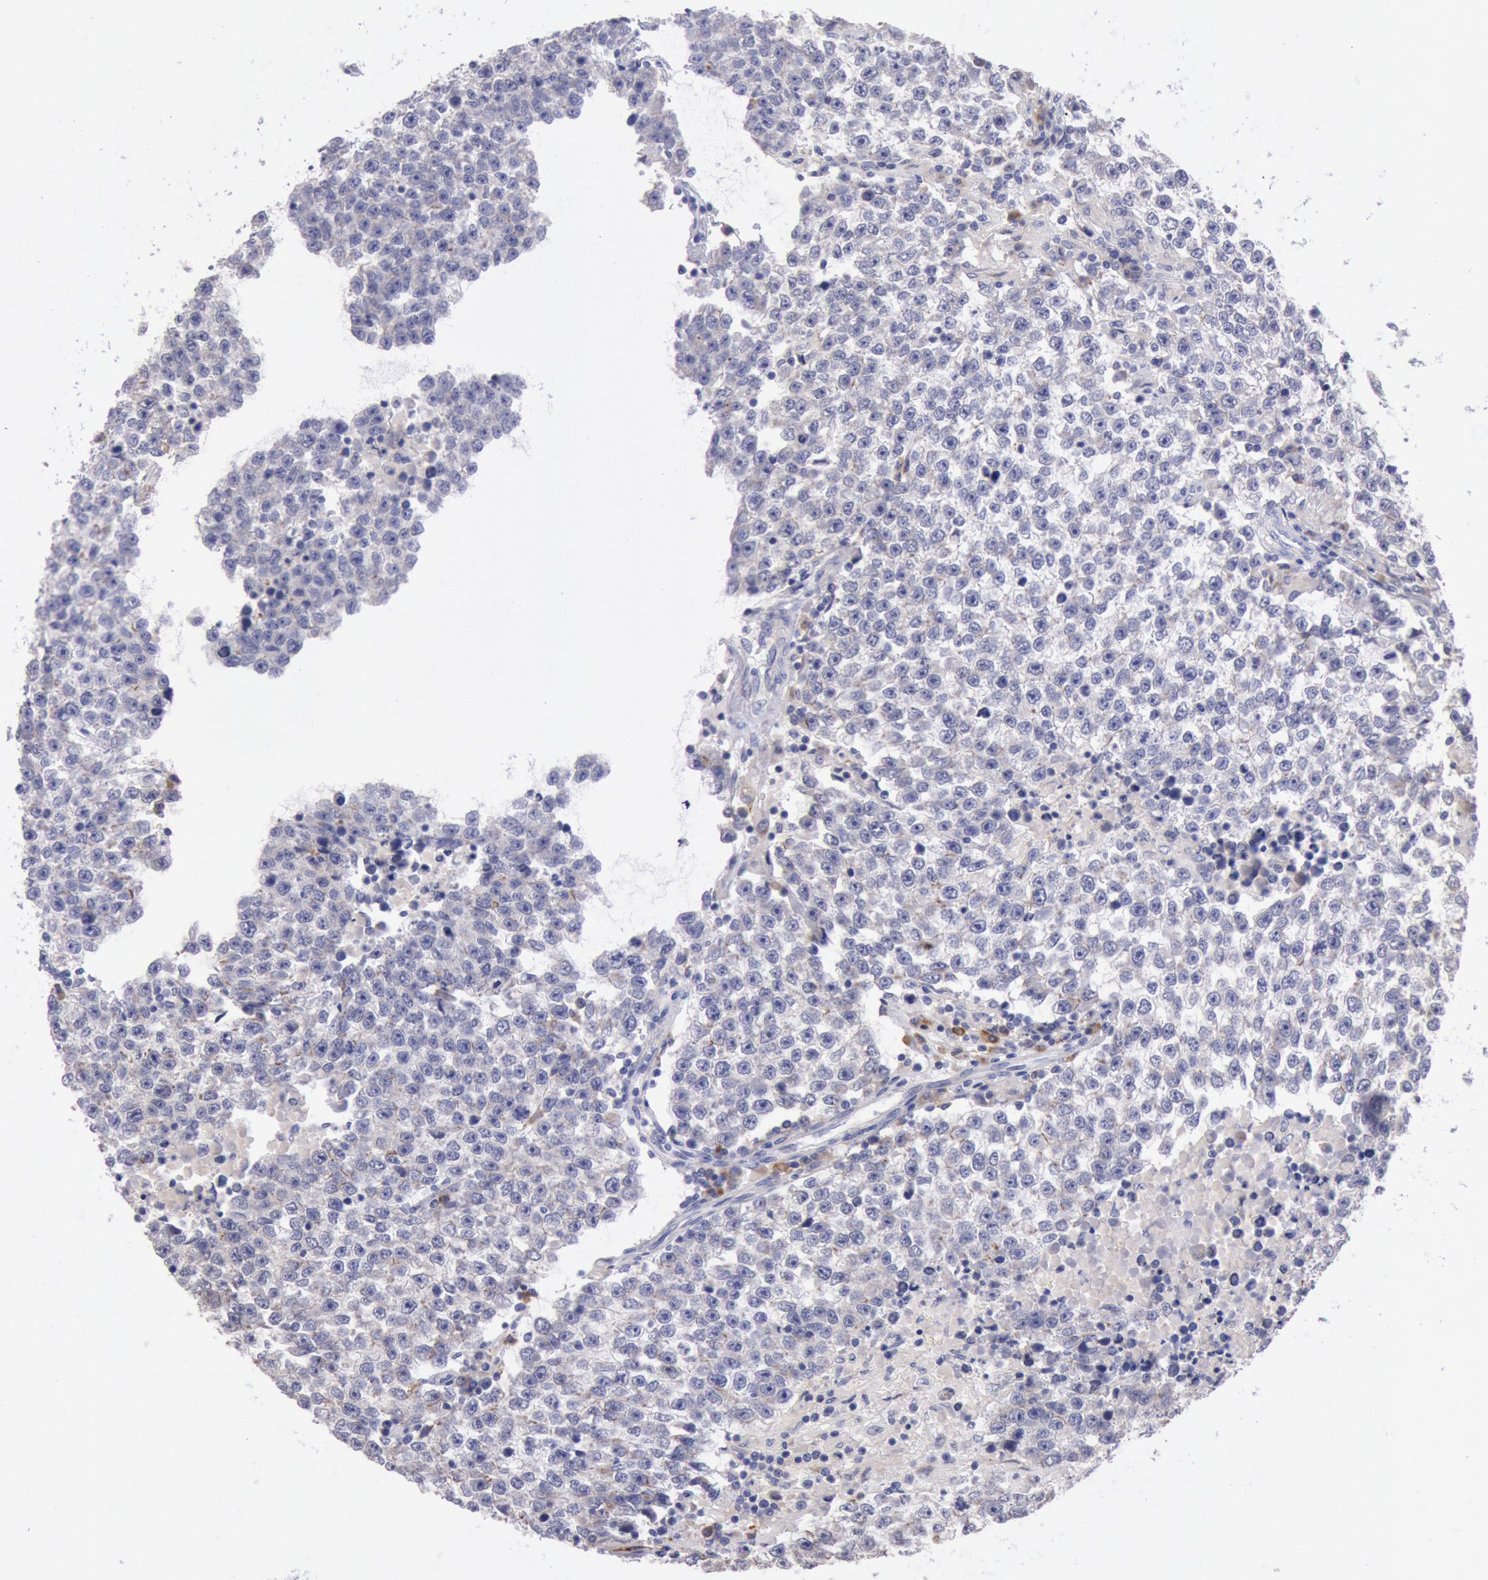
{"staining": {"intensity": "negative", "quantity": "none", "location": "none"}, "tissue": "testis cancer", "cell_type": "Tumor cells", "image_type": "cancer", "snomed": [{"axis": "morphology", "description": "Seminoma, NOS"}, {"axis": "topography", "description": "Testis"}], "caption": "IHC micrograph of neoplastic tissue: human testis cancer (seminoma) stained with DAB reveals no significant protein staining in tumor cells. (Brightfield microscopy of DAB (3,3'-diaminobenzidine) IHC at high magnification).", "gene": "GAL3ST1", "patient": {"sex": "male", "age": 36}}